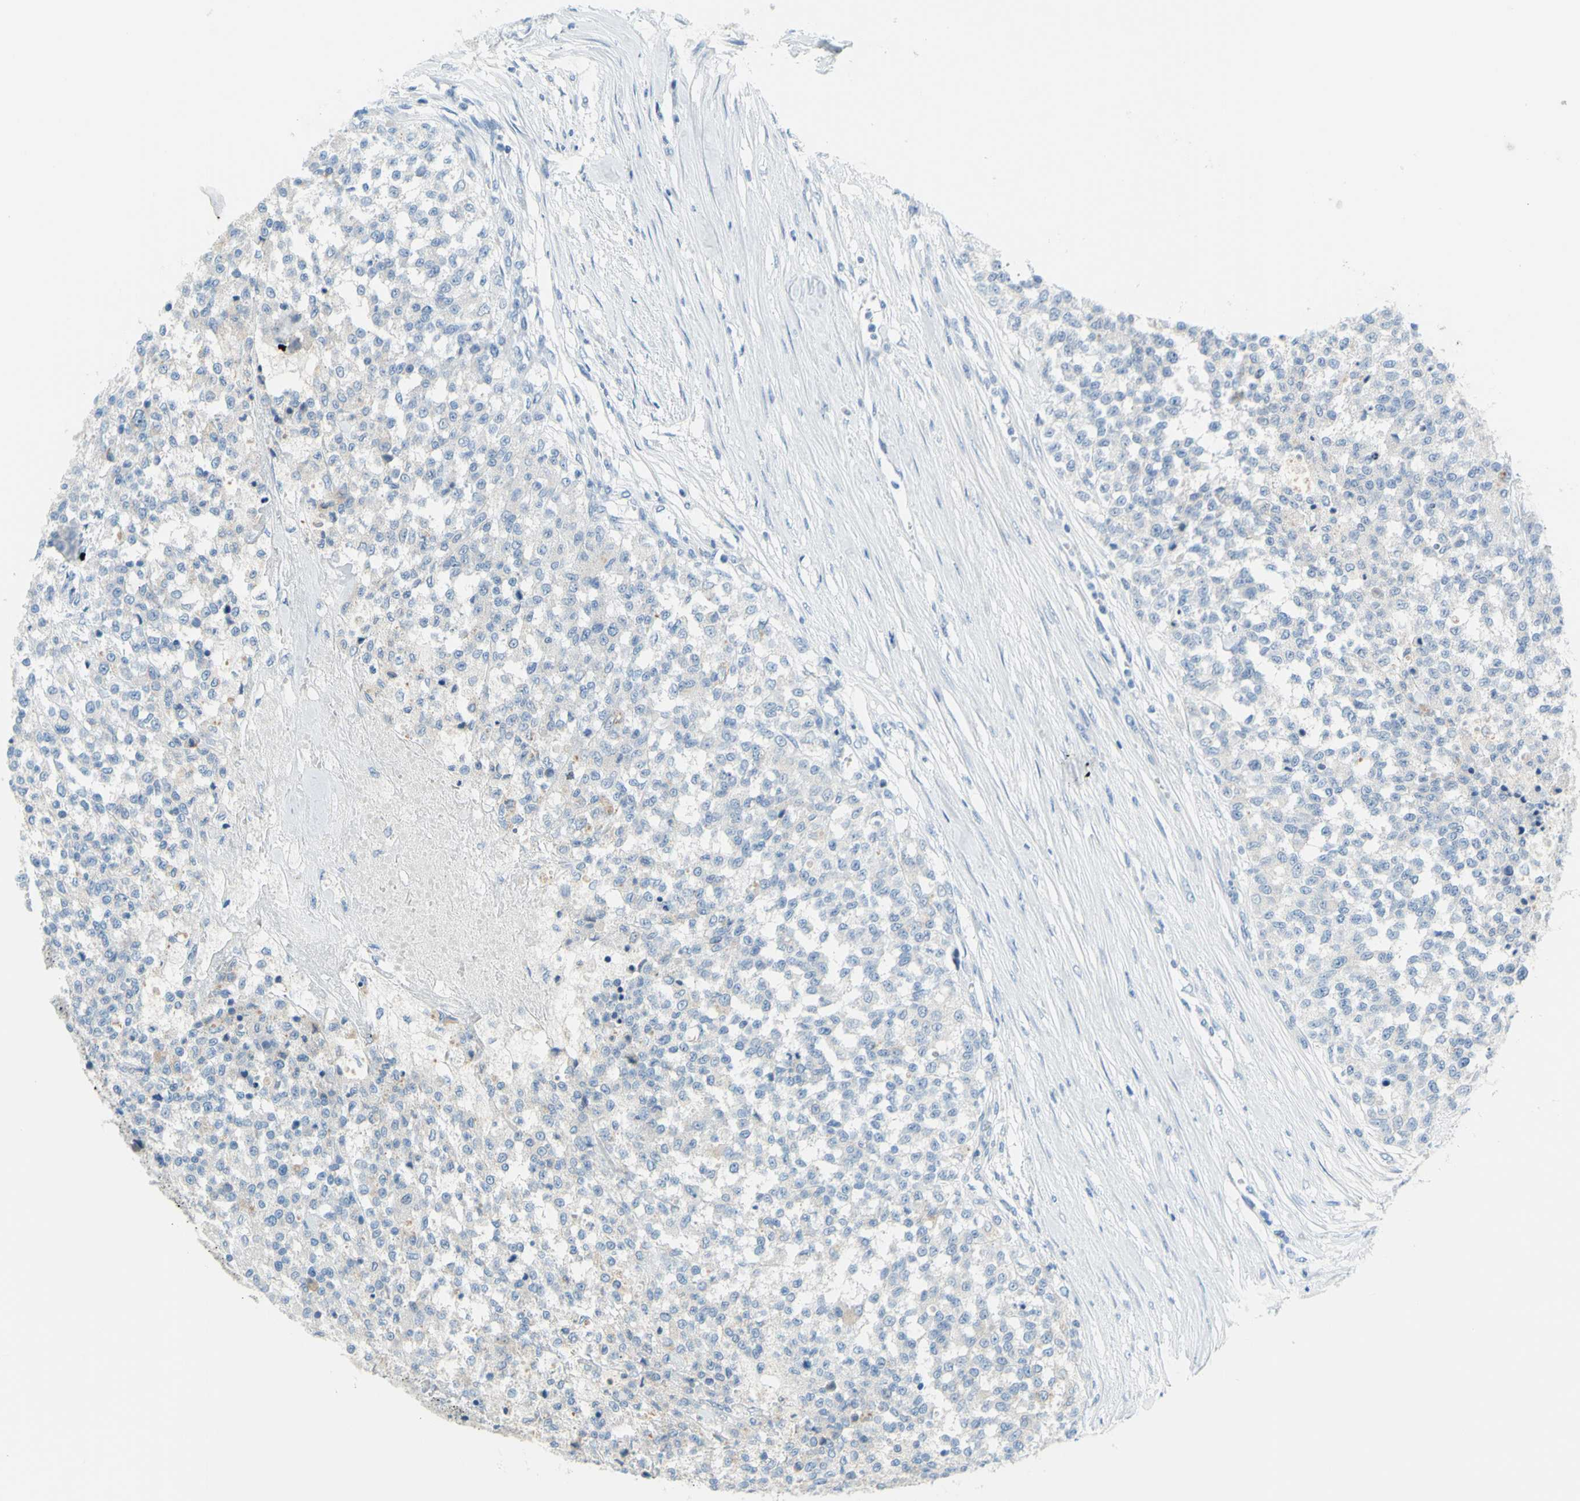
{"staining": {"intensity": "weak", "quantity": "<25%", "location": "cytoplasmic/membranous"}, "tissue": "testis cancer", "cell_type": "Tumor cells", "image_type": "cancer", "snomed": [{"axis": "morphology", "description": "Seminoma, NOS"}, {"axis": "topography", "description": "Testis"}], "caption": "A micrograph of seminoma (testis) stained for a protein reveals no brown staining in tumor cells.", "gene": "SLC1A2", "patient": {"sex": "male", "age": 59}}